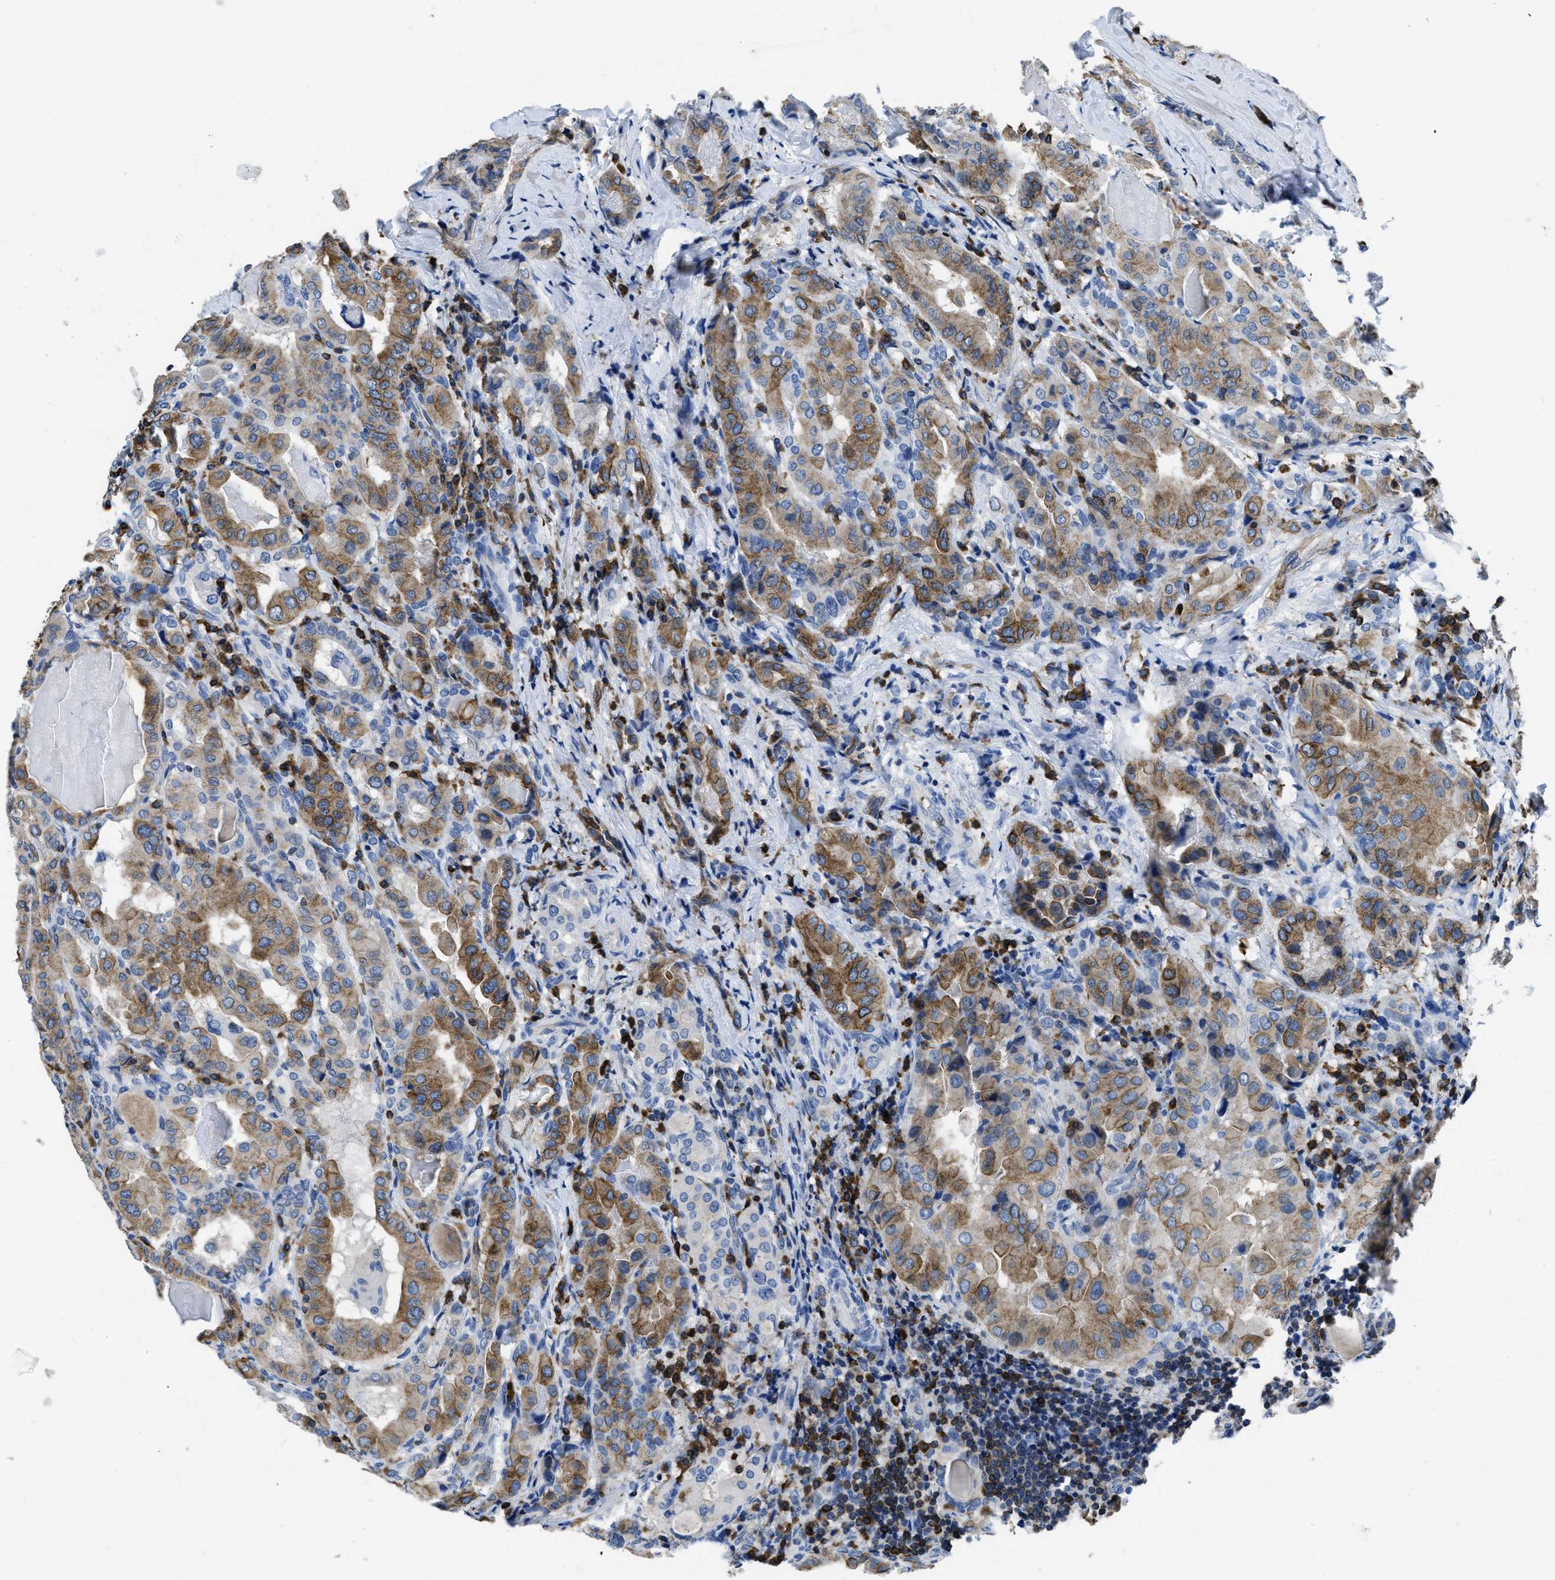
{"staining": {"intensity": "moderate", "quantity": ">75%", "location": "cytoplasmic/membranous"}, "tissue": "thyroid cancer", "cell_type": "Tumor cells", "image_type": "cancer", "snomed": [{"axis": "morphology", "description": "Papillary adenocarcinoma, NOS"}, {"axis": "topography", "description": "Thyroid gland"}], "caption": "Protein staining of thyroid cancer tissue reveals moderate cytoplasmic/membranous staining in about >75% of tumor cells. (brown staining indicates protein expression, while blue staining denotes nuclei).", "gene": "ITGA3", "patient": {"sex": "female", "age": 42}}